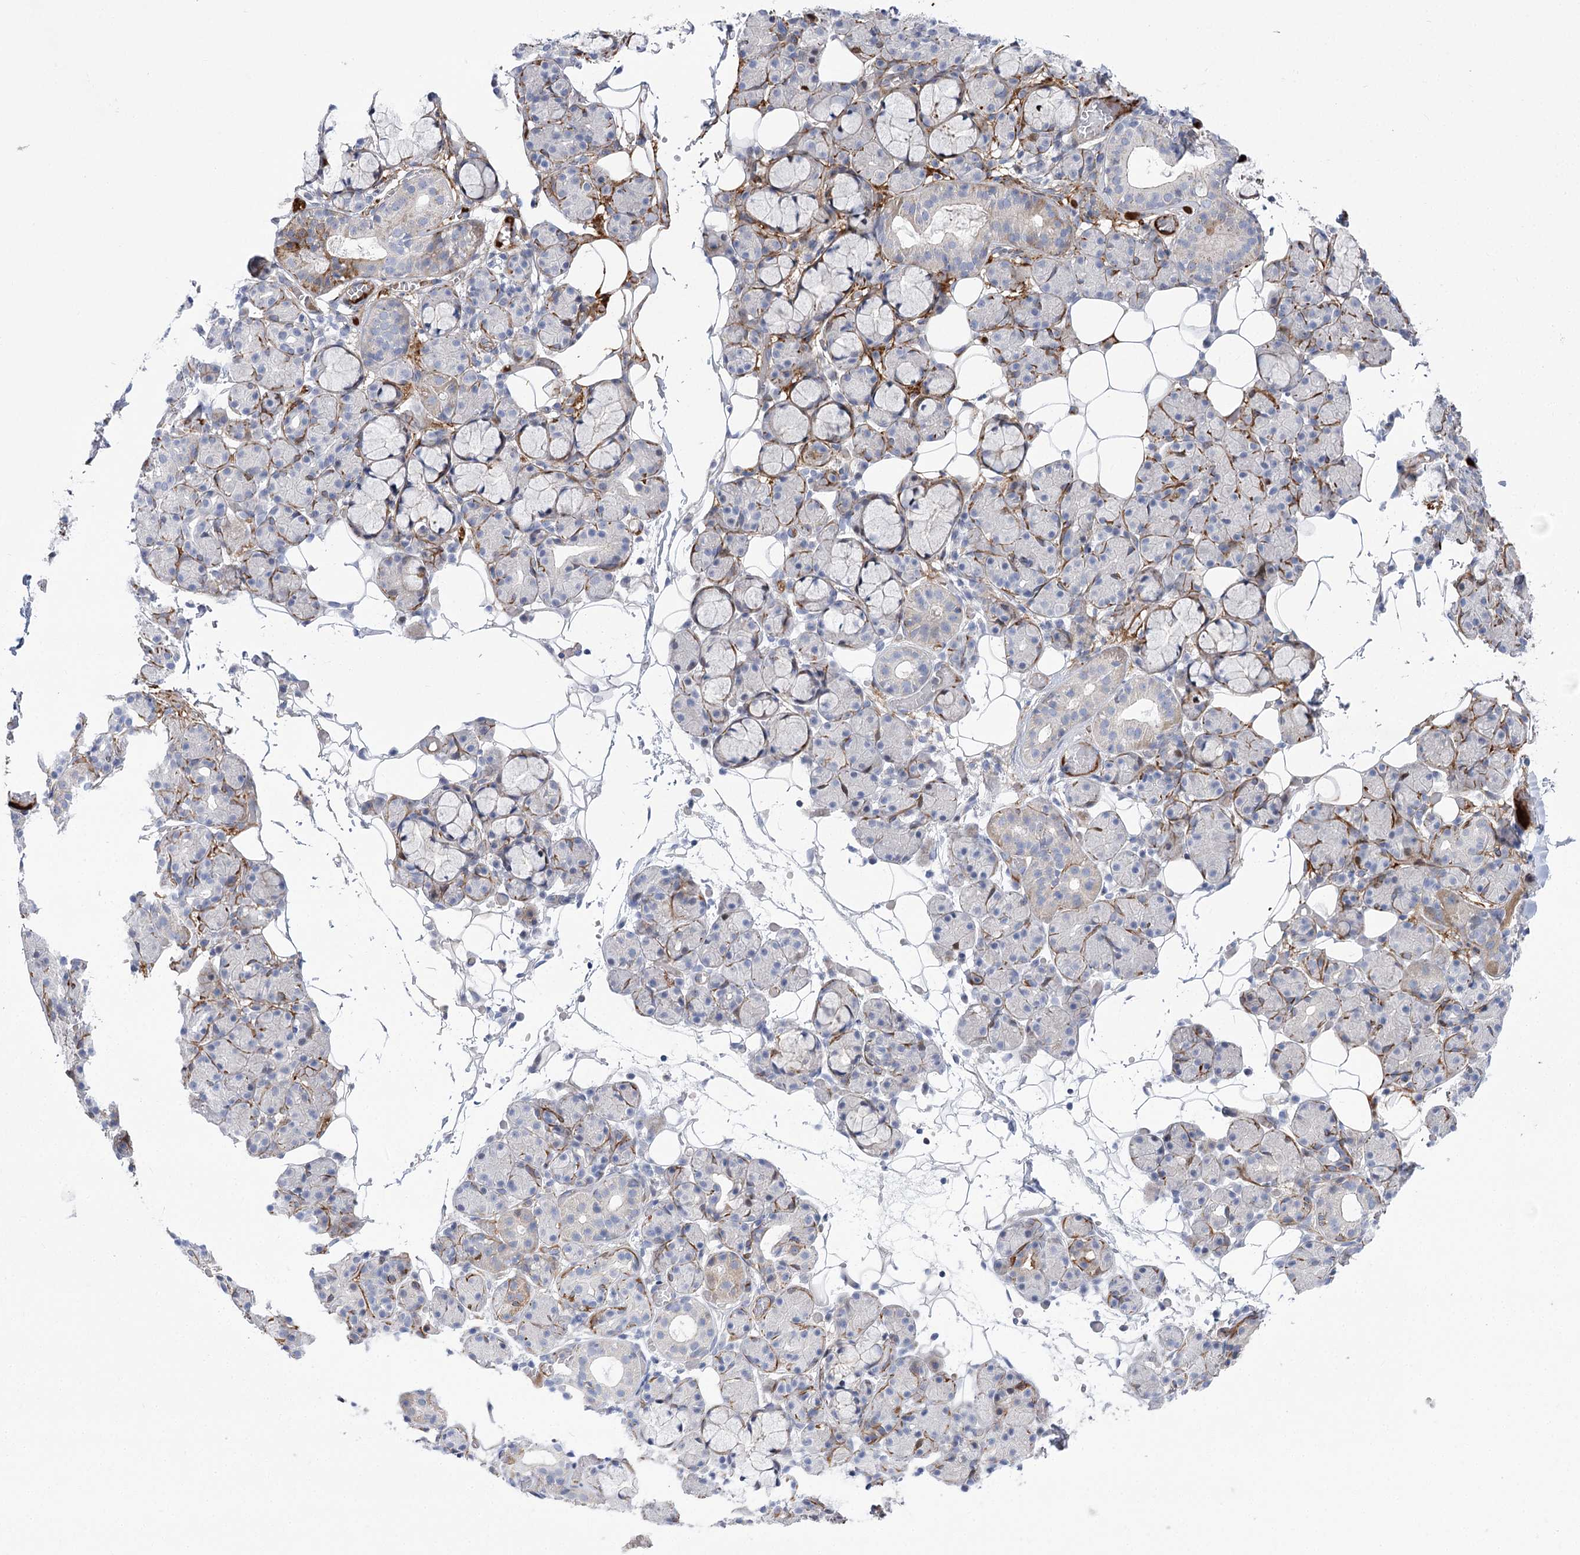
{"staining": {"intensity": "moderate", "quantity": "<25%", "location": "cytoplasmic/membranous"}, "tissue": "salivary gland", "cell_type": "Glandular cells", "image_type": "normal", "snomed": [{"axis": "morphology", "description": "Normal tissue, NOS"}, {"axis": "topography", "description": "Salivary gland"}], "caption": "Moderate cytoplasmic/membranous protein positivity is seen in approximately <25% of glandular cells in salivary gland.", "gene": "ANKRD23", "patient": {"sex": "male", "age": 63}}